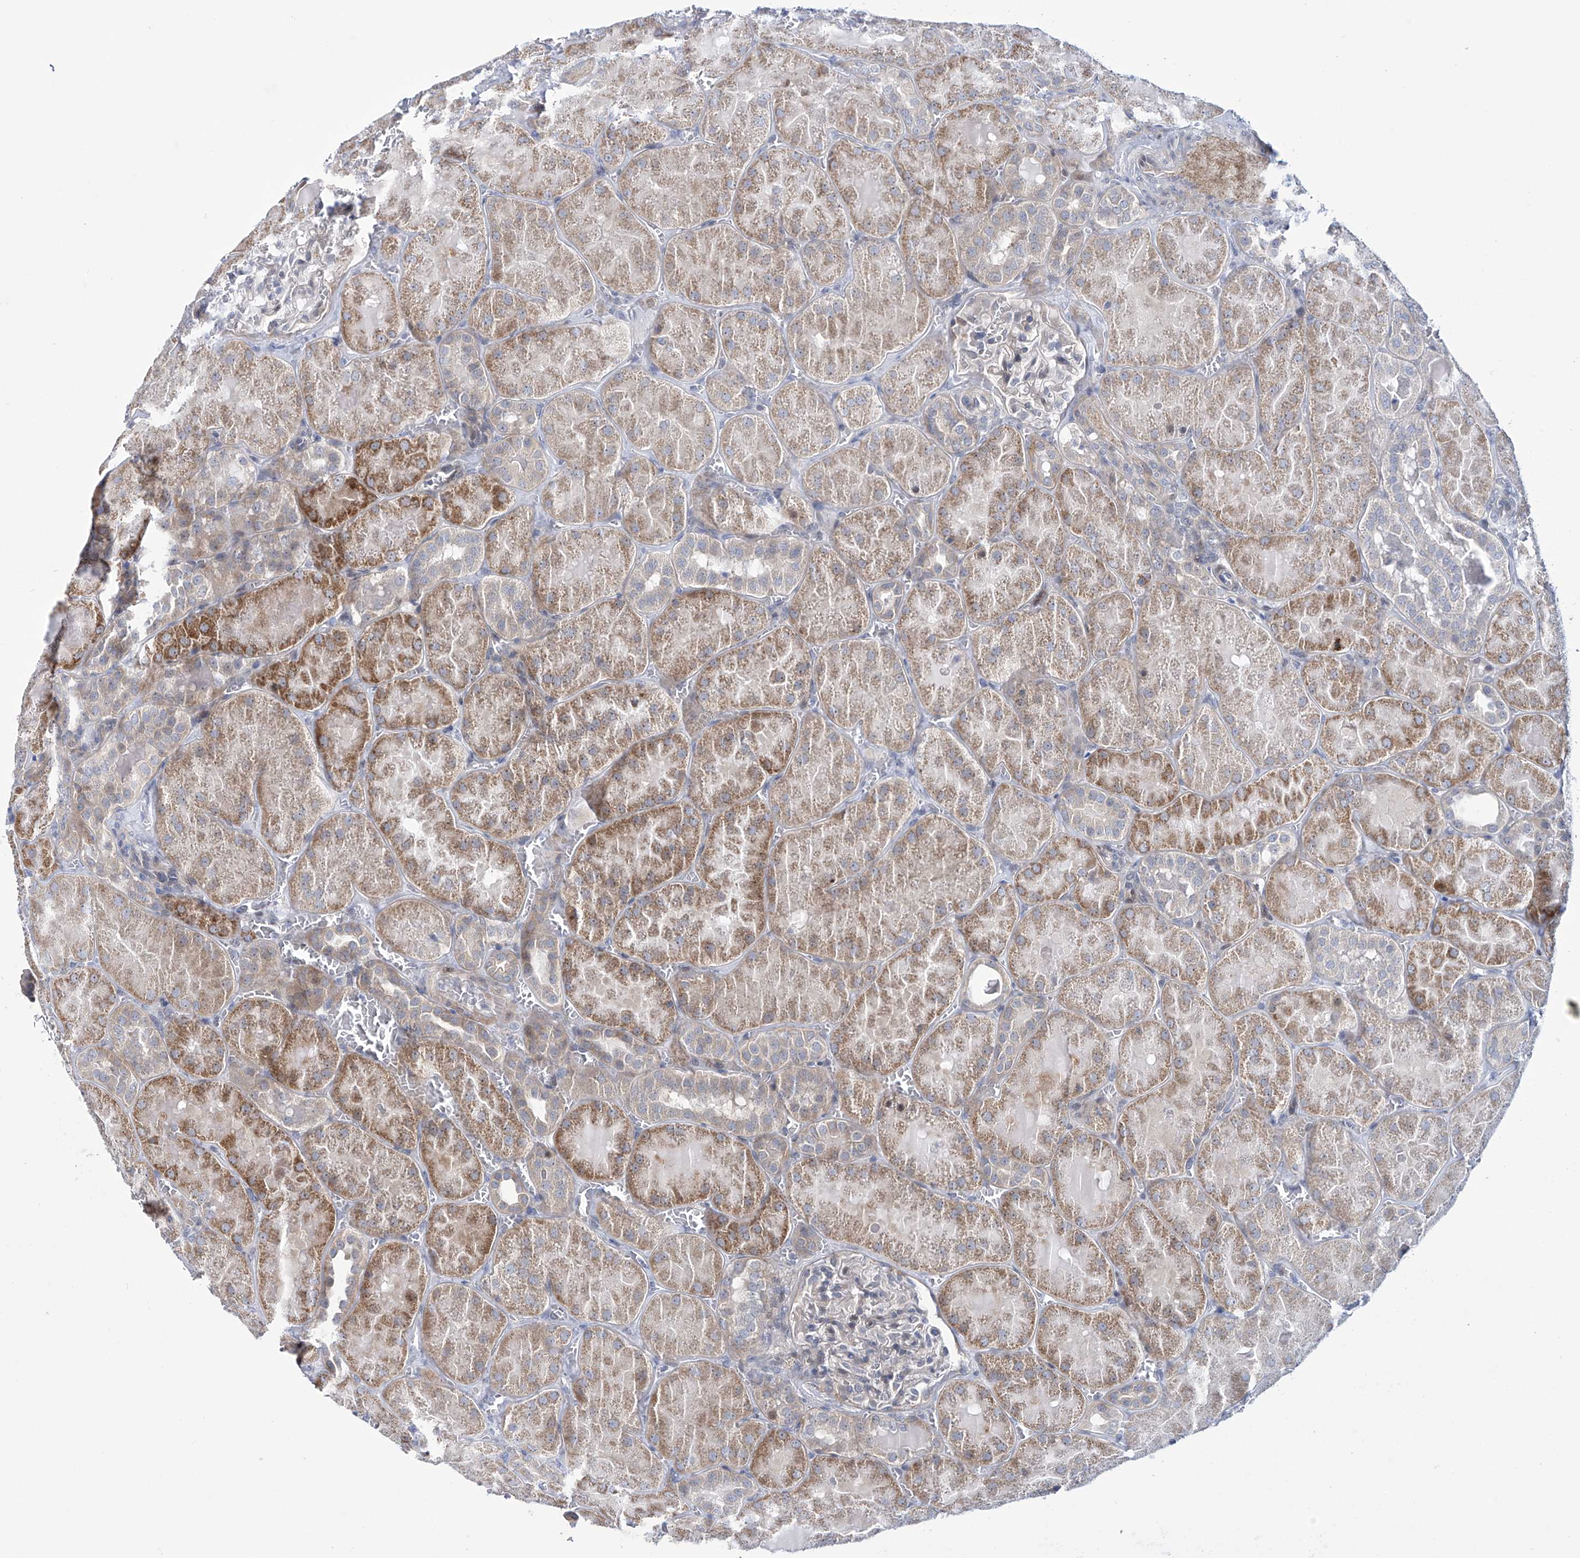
{"staining": {"intensity": "negative", "quantity": "none", "location": "none"}, "tissue": "kidney", "cell_type": "Cells in glomeruli", "image_type": "normal", "snomed": [{"axis": "morphology", "description": "Normal tissue, NOS"}, {"axis": "topography", "description": "Kidney"}], "caption": "Kidney stained for a protein using immunohistochemistry (IHC) shows no staining cells in glomeruli.", "gene": "TRIM60", "patient": {"sex": "male", "age": 28}}